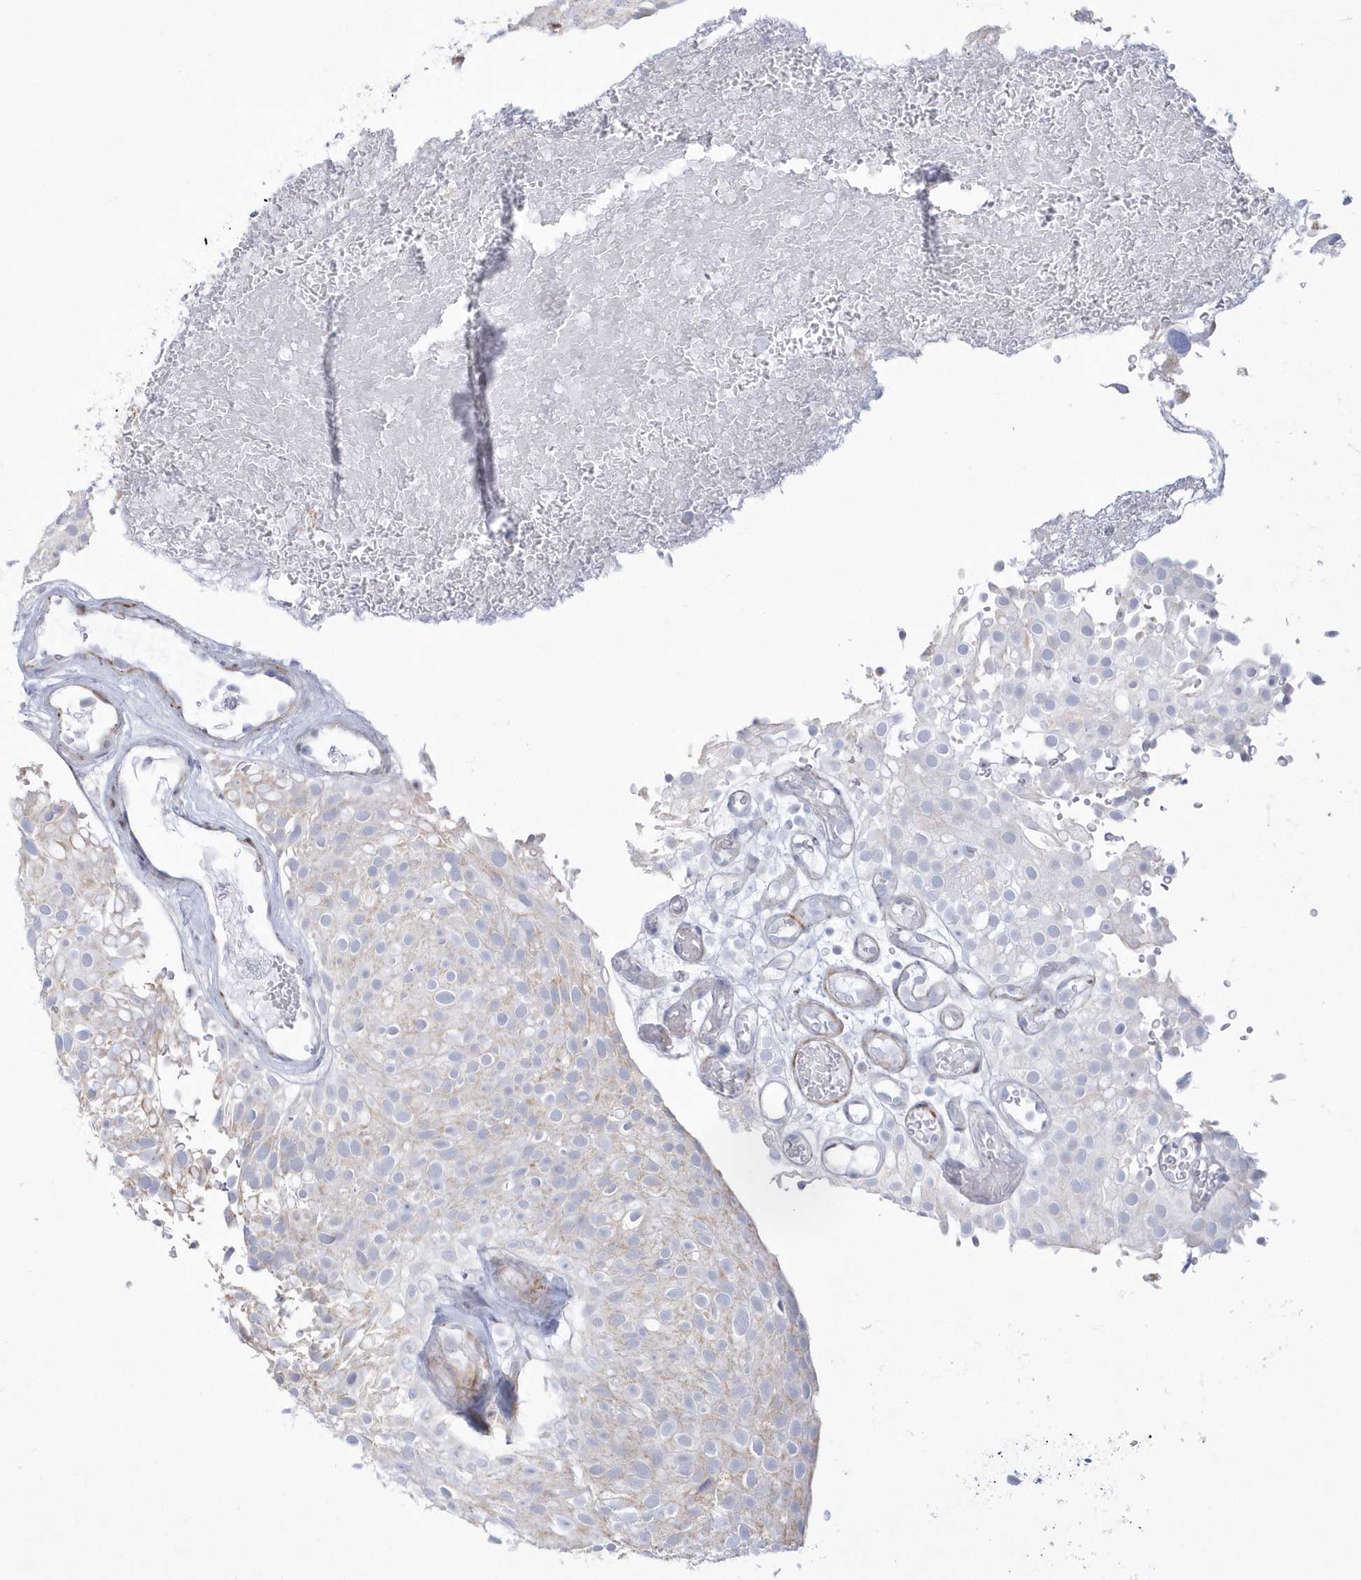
{"staining": {"intensity": "negative", "quantity": "none", "location": "none"}, "tissue": "urothelial cancer", "cell_type": "Tumor cells", "image_type": "cancer", "snomed": [{"axis": "morphology", "description": "Urothelial carcinoma, Low grade"}, {"axis": "topography", "description": "Urinary bladder"}], "caption": "Immunohistochemistry micrograph of urothelial cancer stained for a protein (brown), which shows no staining in tumor cells.", "gene": "WDR27", "patient": {"sex": "male", "age": 78}}